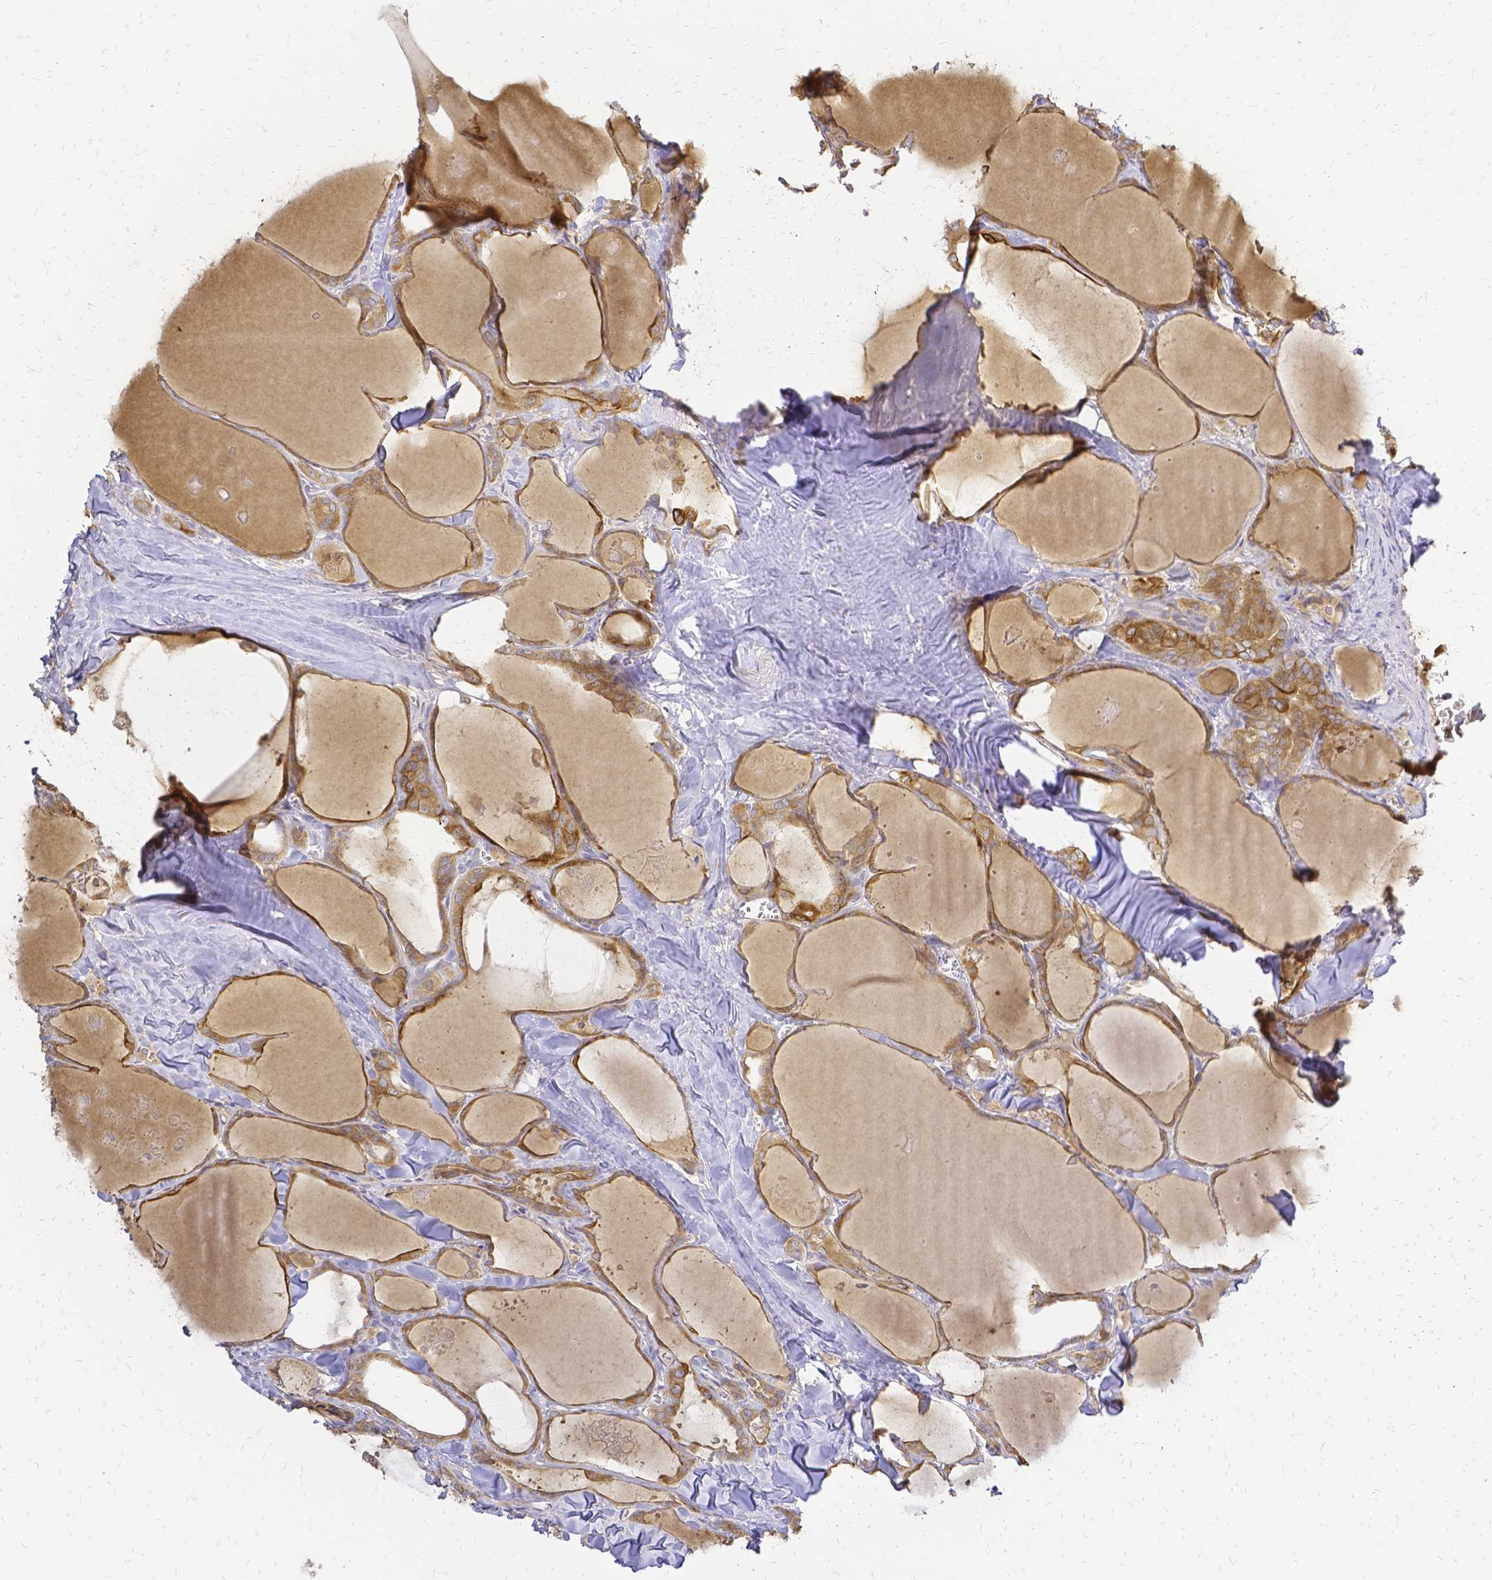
{"staining": {"intensity": "moderate", "quantity": ">75%", "location": "cytoplasmic/membranous"}, "tissue": "thyroid cancer", "cell_type": "Tumor cells", "image_type": "cancer", "snomed": [{"axis": "morphology", "description": "Papillary adenocarcinoma, NOS"}, {"axis": "topography", "description": "Thyroid gland"}], "caption": "This histopathology image exhibits papillary adenocarcinoma (thyroid) stained with immunohistochemistry to label a protein in brown. The cytoplasmic/membranous of tumor cells show moderate positivity for the protein. Nuclei are counter-stained blue.", "gene": "CIB1", "patient": {"sex": "male", "age": 30}}